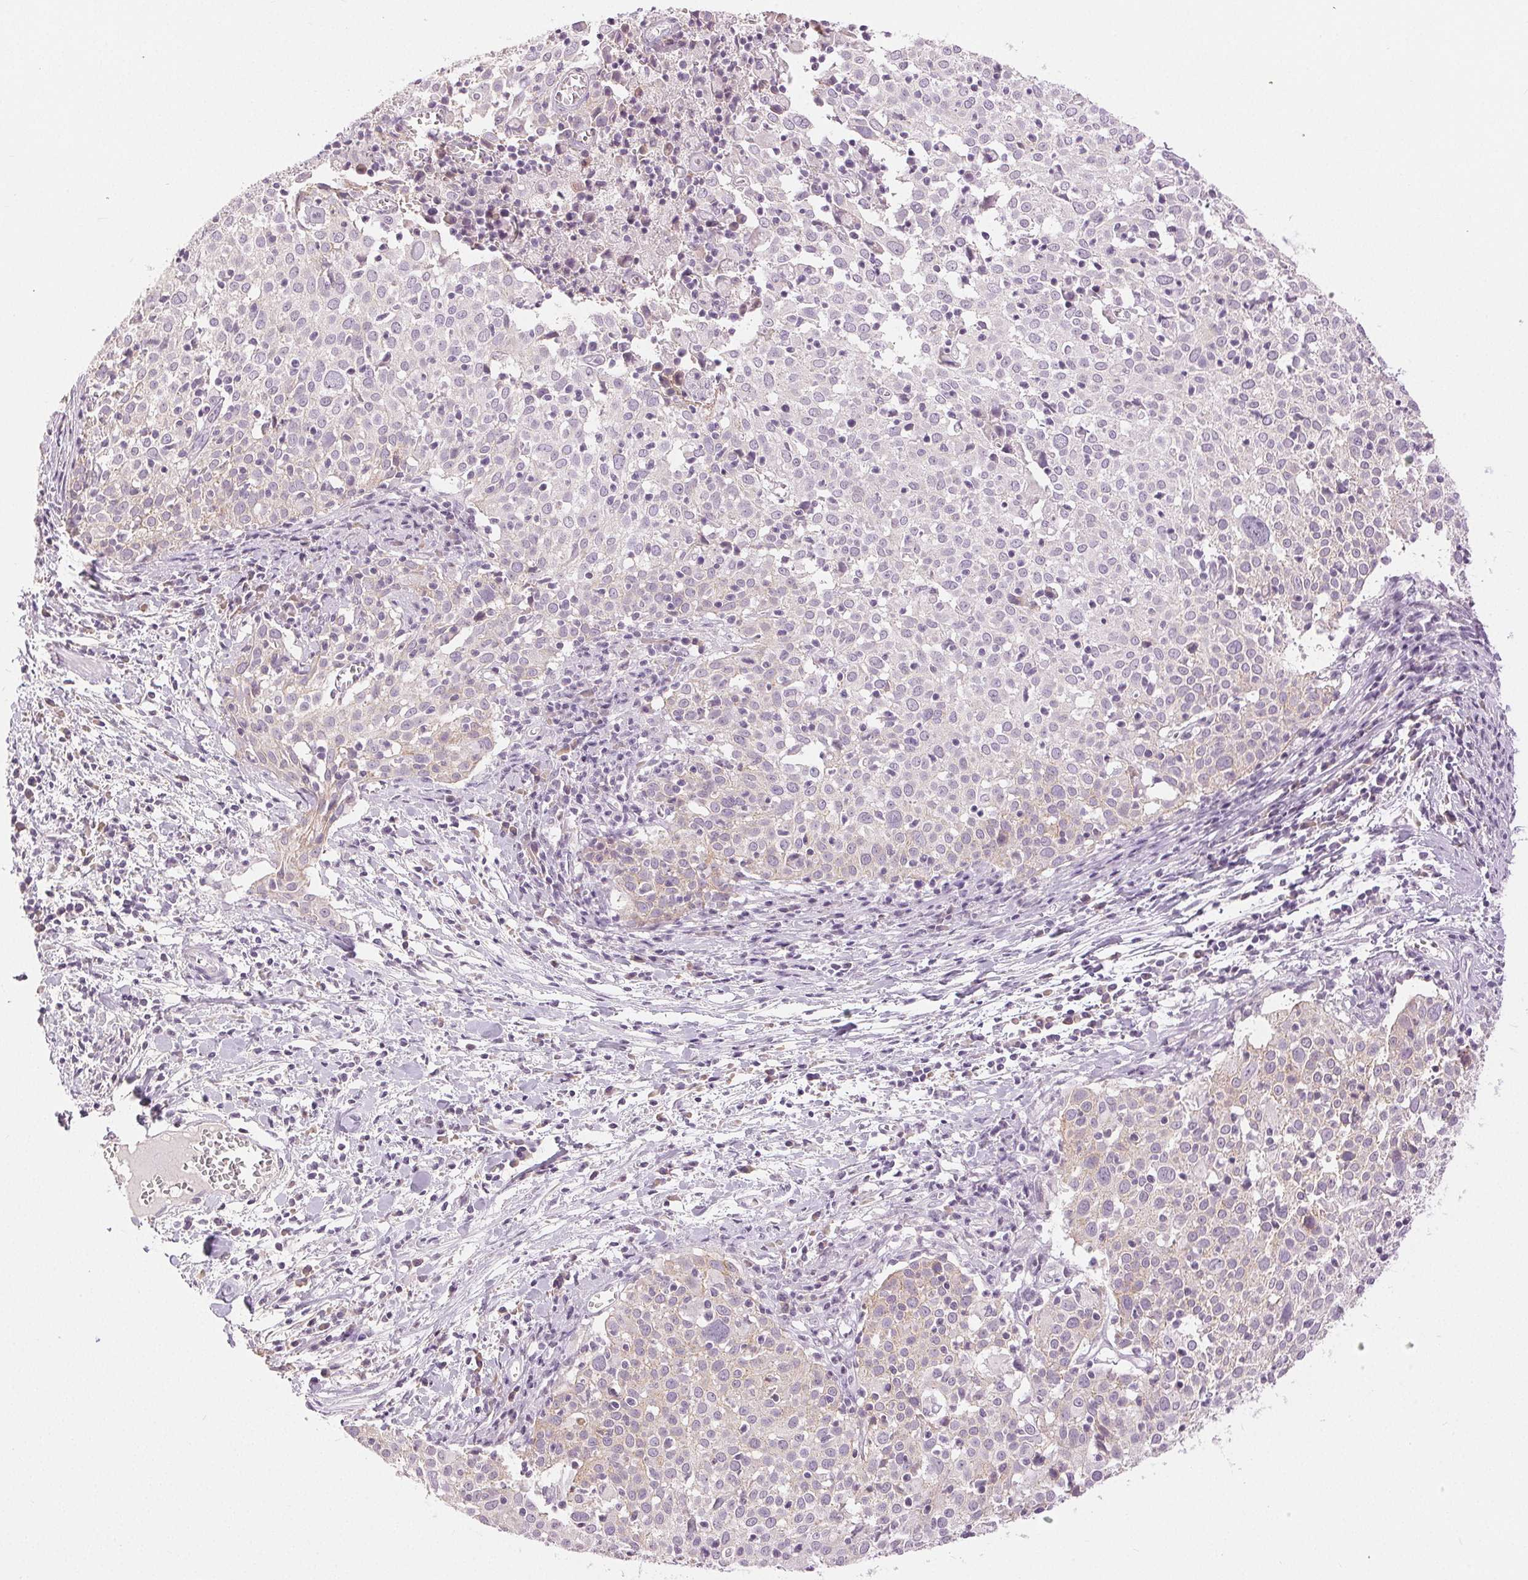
{"staining": {"intensity": "moderate", "quantity": "25%-75%", "location": "cytoplasmic/membranous"}, "tissue": "cervical cancer", "cell_type": "Tumor cells", "image_type": "cancer", "snomed": [{"axis": "morphology", "description": "Squamous cell carcinoma, NOS"}, {"axis": "topography", "description": "Cervix"}], "caption": "Protein expression by immunohistochemistry shows moderate cytoplasmic/membranous staining in about 25%-75% of tumor cells in cervical squamous cell carcinoma.", "gene": "DSG3", "patient": {"sex": "female", "age": 39}}